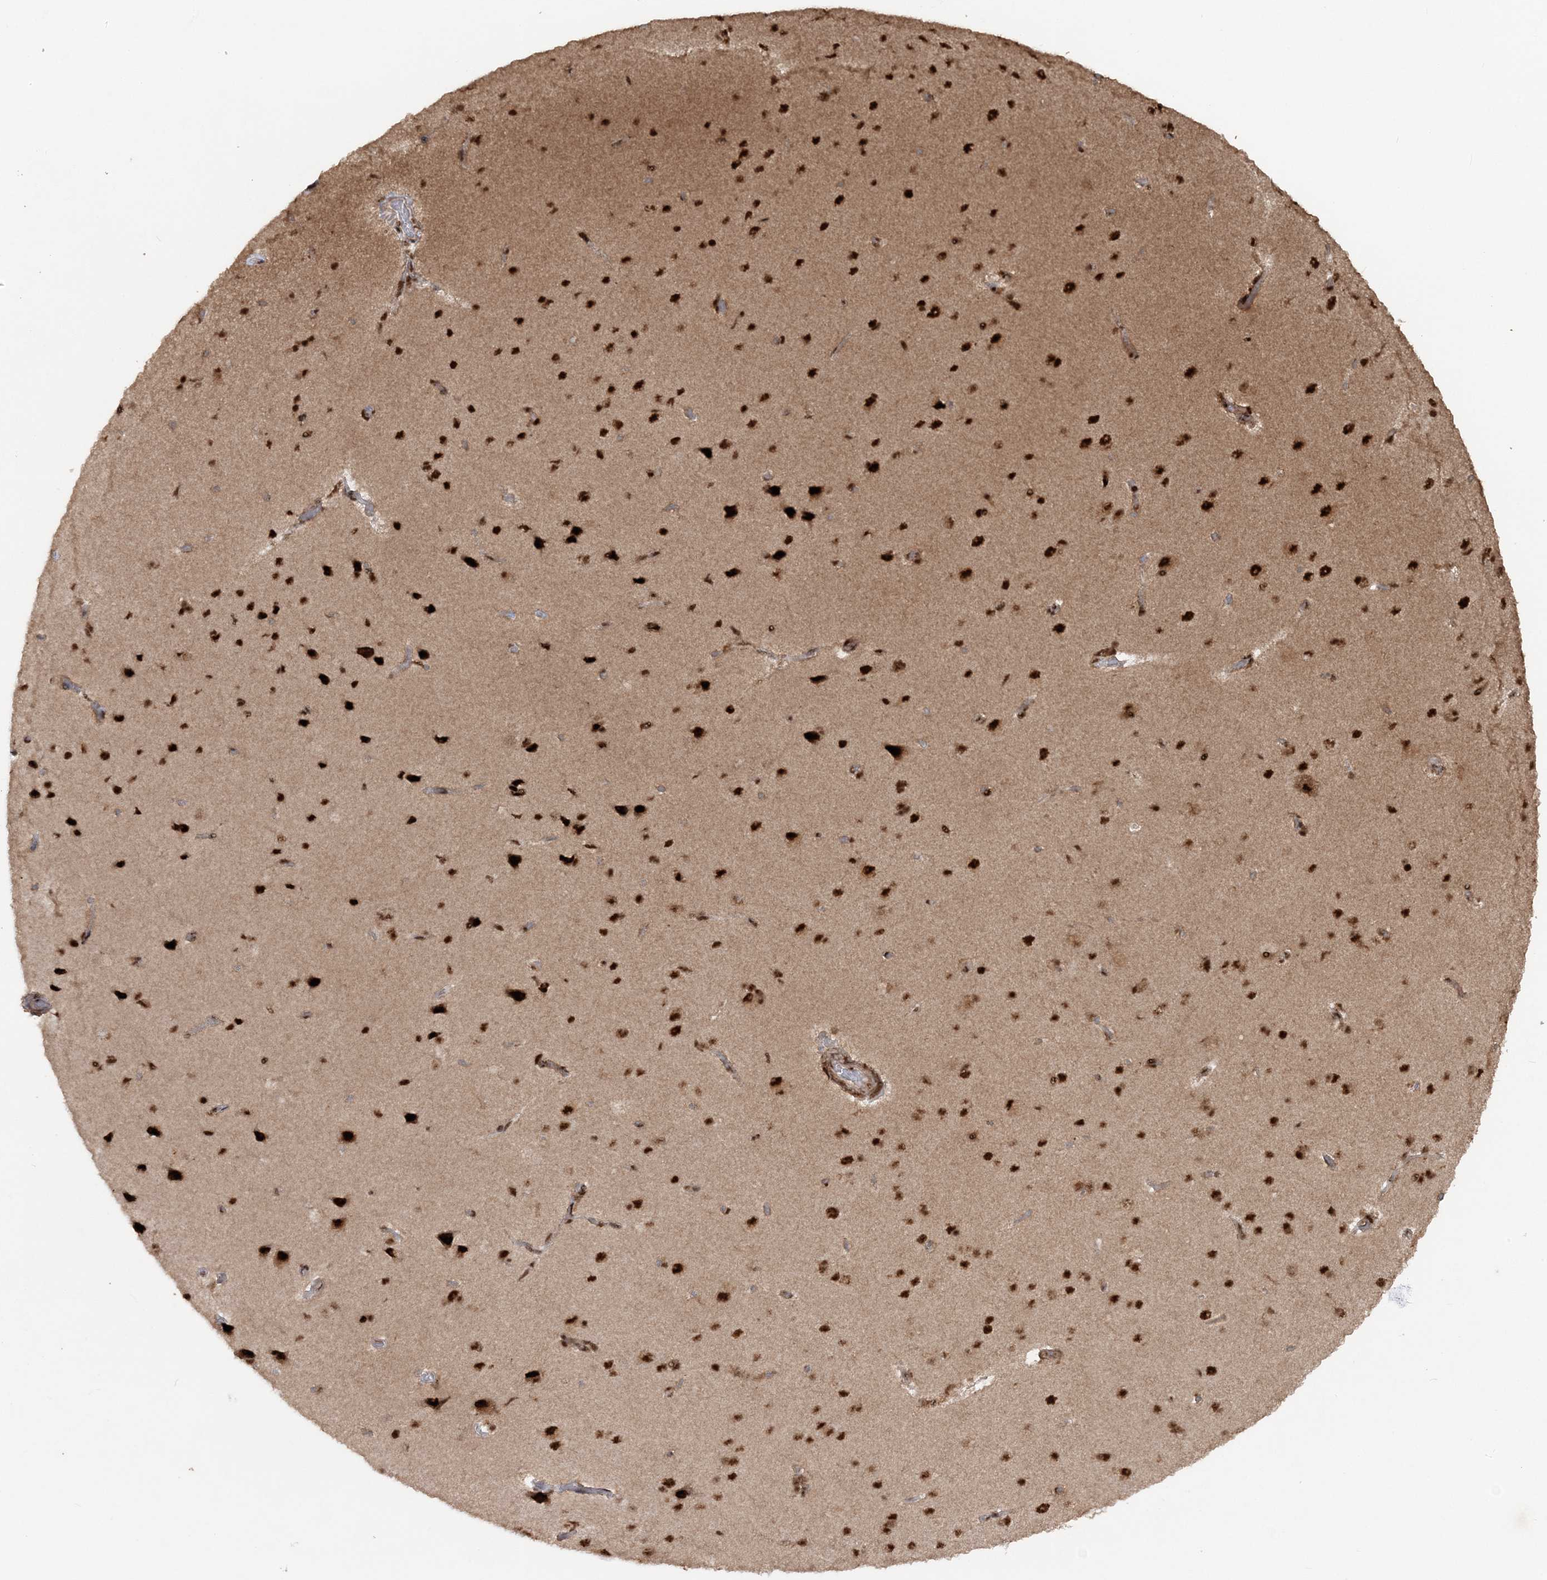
{"staining": {"intensity": "moderate", "quantity": ">75%", "location": "nuclear"}, "tissue": "cerebral cortex", "cell_type": "Endothelial cells", "image_type": "normal", "snomed": [{"axis": "morphology", "description": "Normal tissue, NOS"}, {"axis": "topography", "description": "Cerebral cortex"}], "caption": "The image exhibits immunohistochemical staining of normal cerebral cortex. There is moderate nuclear positivity is seen in approximately >75% of endothelial cells.", "gene": "EXOSC8", "patient": {"sex": "male", "age": 62}}